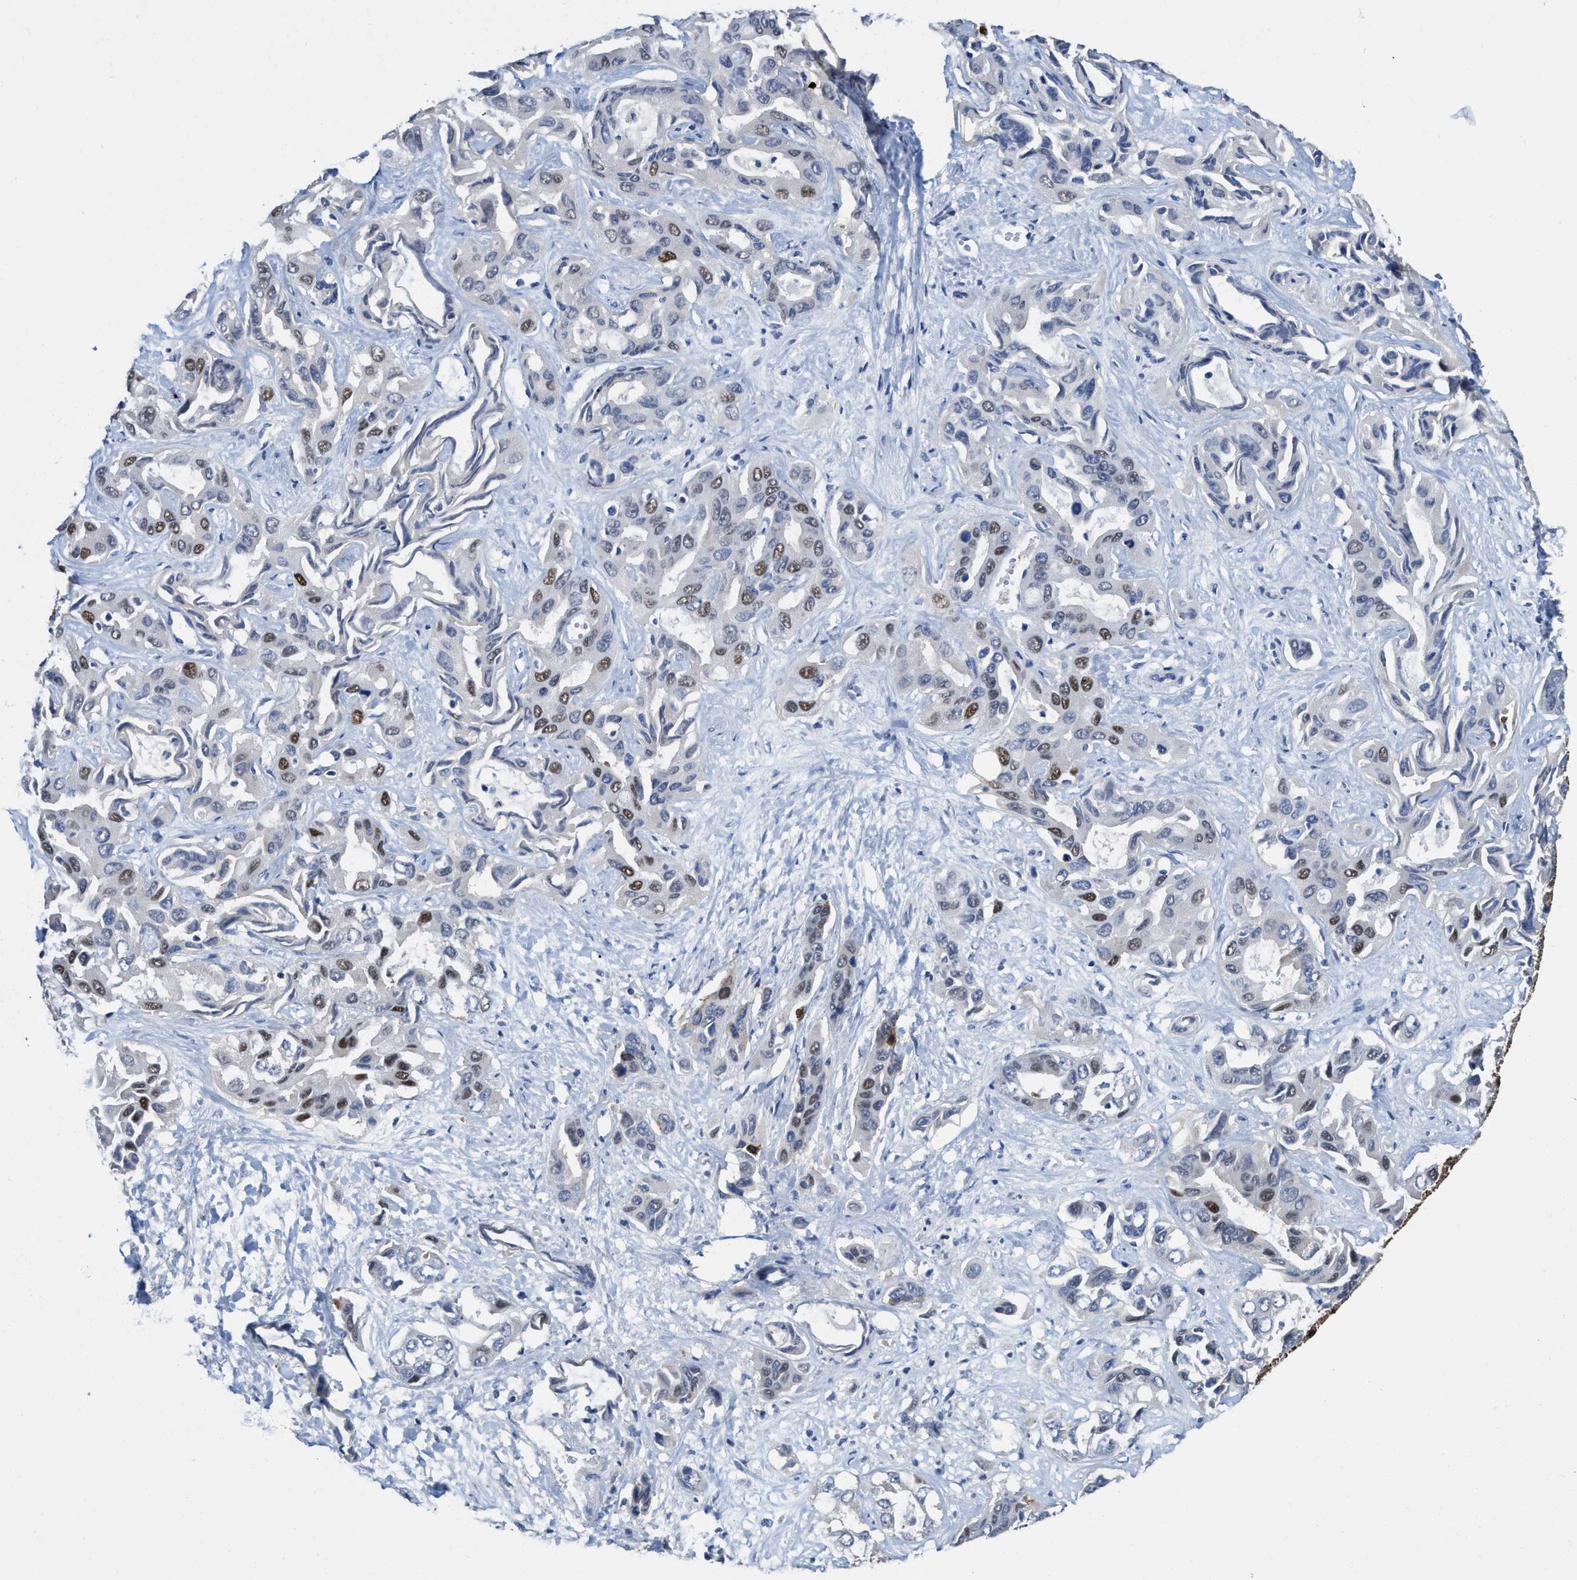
{"staining": {"intensity": "moderate", "quantity": "25%-75%", "location": "nuclear"}, "tissue": "liver cancer", "cell_type": "Tumor cells", "image_type": "cancer", "snomed": [{"axis": "morphology", "description": "Cholangiocarcinoma"}, {"axis": "topography", "description": "Liver"}], "caption": "High-magnification brightfield microscopy of liver cholangiocarcinoma stained with DAB (brown) and counterstained with hematoxylin (blue). tumor cells exhibit moderate nuclear positivity is identified in approximately25%-75% of cells.", "gene": "ZNF20", "patient": {"sex": "female", "age": 52}}